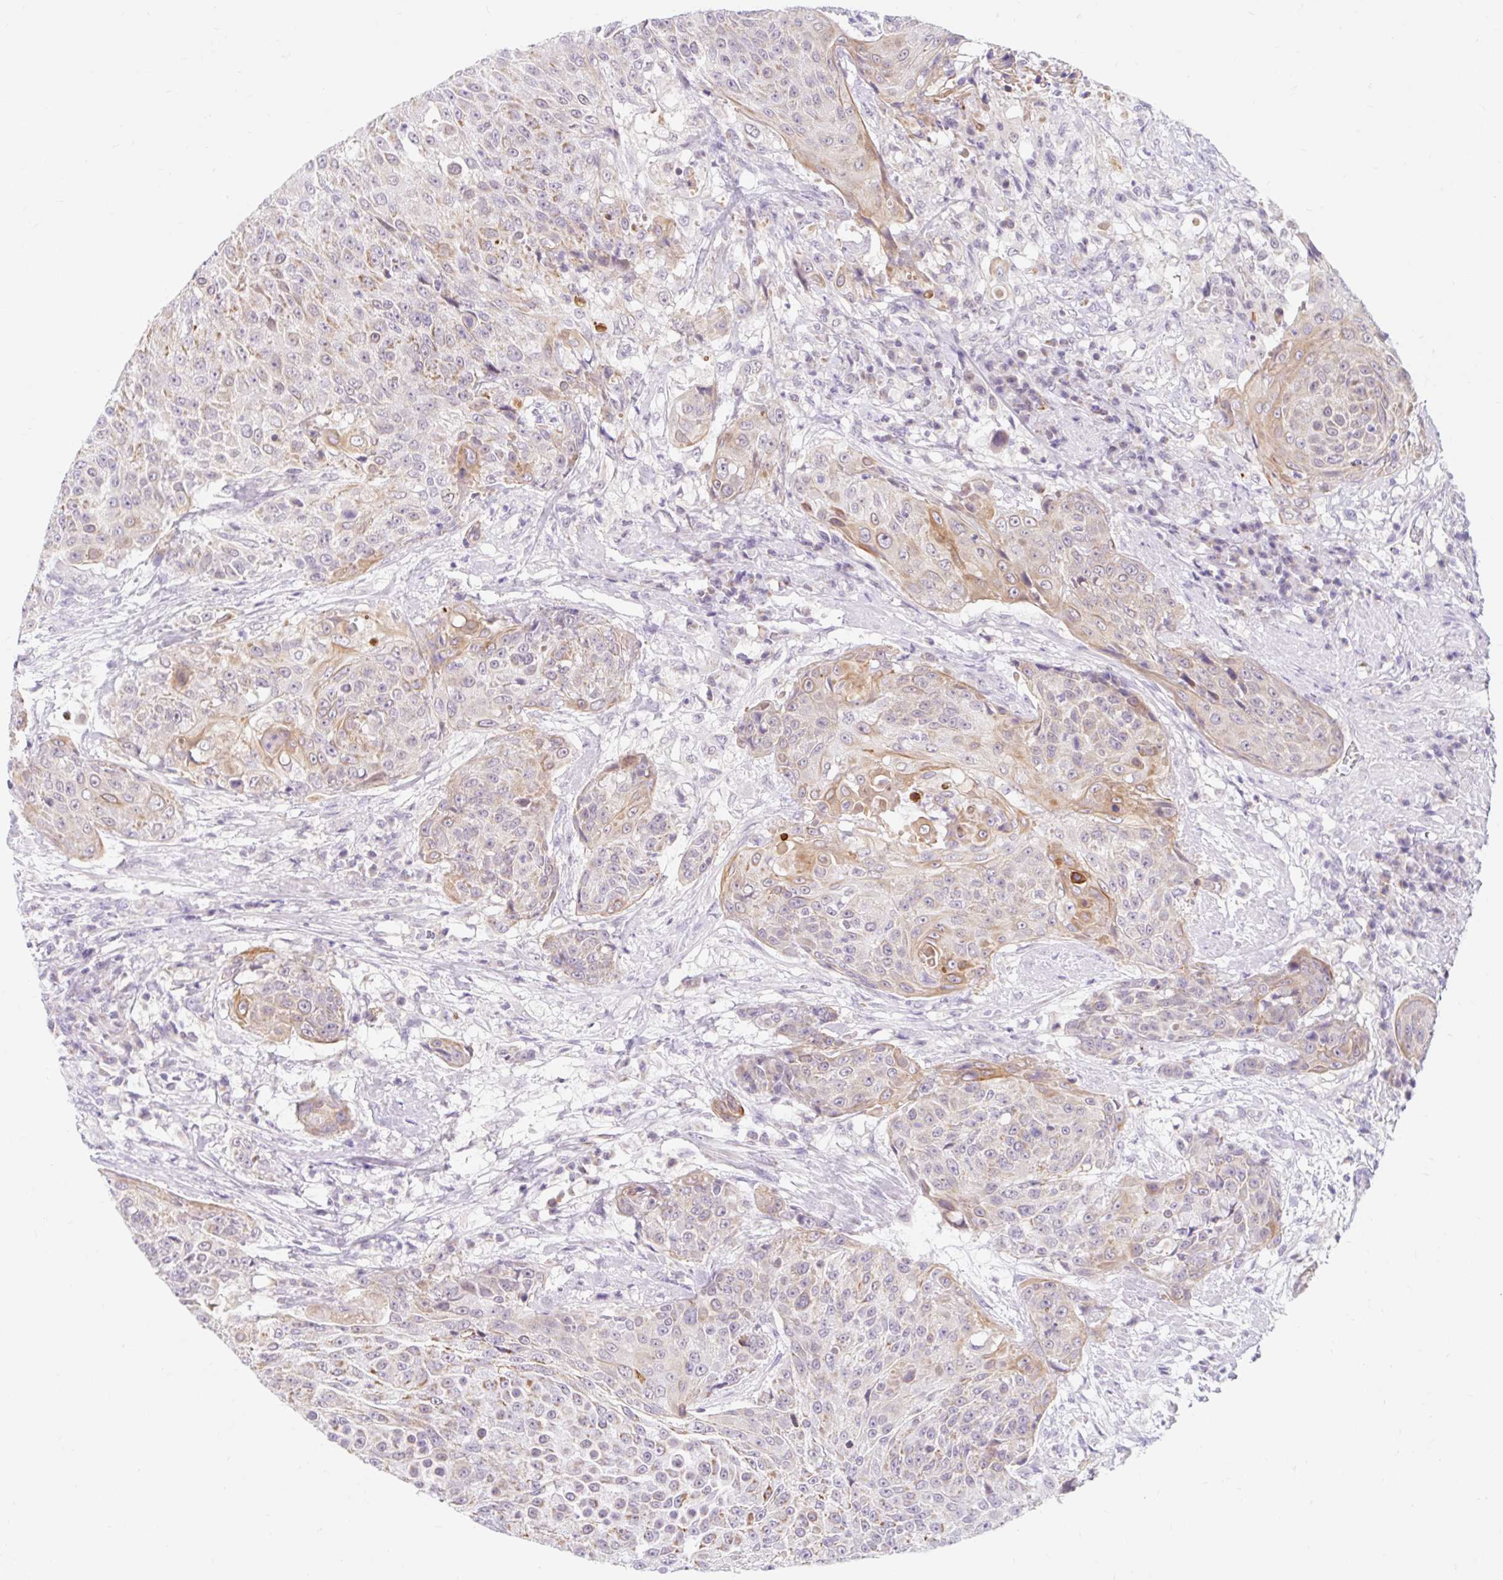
{"staining": {"intensity": "moderate", "quantity": "<25%", "location": "cytoplasmic/membranous"}, "tissue": "urothelial cancer", "cell_type": "Tumor cells", "image_type": "cancer", "snomed": [{"axis": "morphology", "description": "Urothelial carcinoma, High grade"}, {"axis": "topography", "description": "Urinary bladder"}], "caption": "Immunohistochemical staining of urothelial cancer displays low levels of moderate cytoplasmic/membranous expression in about <25% of tumor cells.", "gene": "ITPK1", "patient": {"sex": "female", "age": 63}}